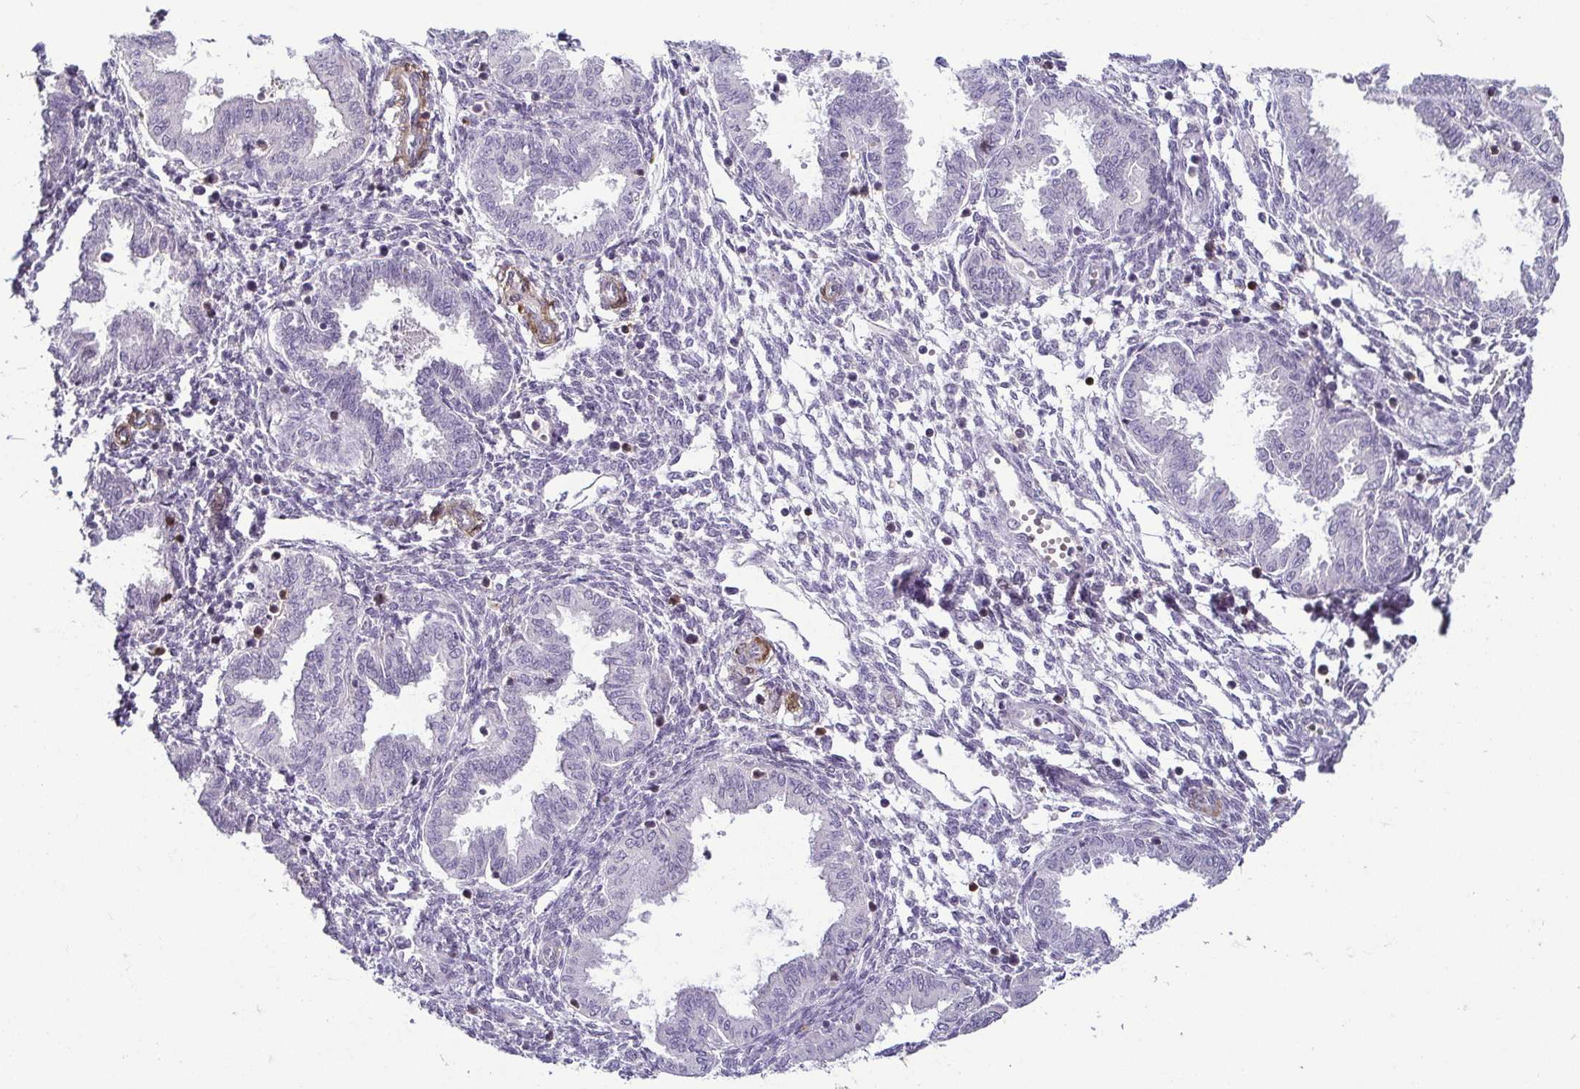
{"staining": {"intensity": "negative", "quantity": "none", "location": "none"}, "tissue": "endometrium", "cell_type": "Cells in endometrial stroma", "image_type": "normal", "snomed": [{"axis": "morphology", "description": "Normal tissue, NOS"}, {"axis": "topography", "description": "Endometrium"}], "caption": "This is a image of immunohistochemistry staining of normal endometrium, which shows no expression in cells in endometrial stroma.", "gene": "HOPX", "patient": {"sex": "female", "age": 33}}